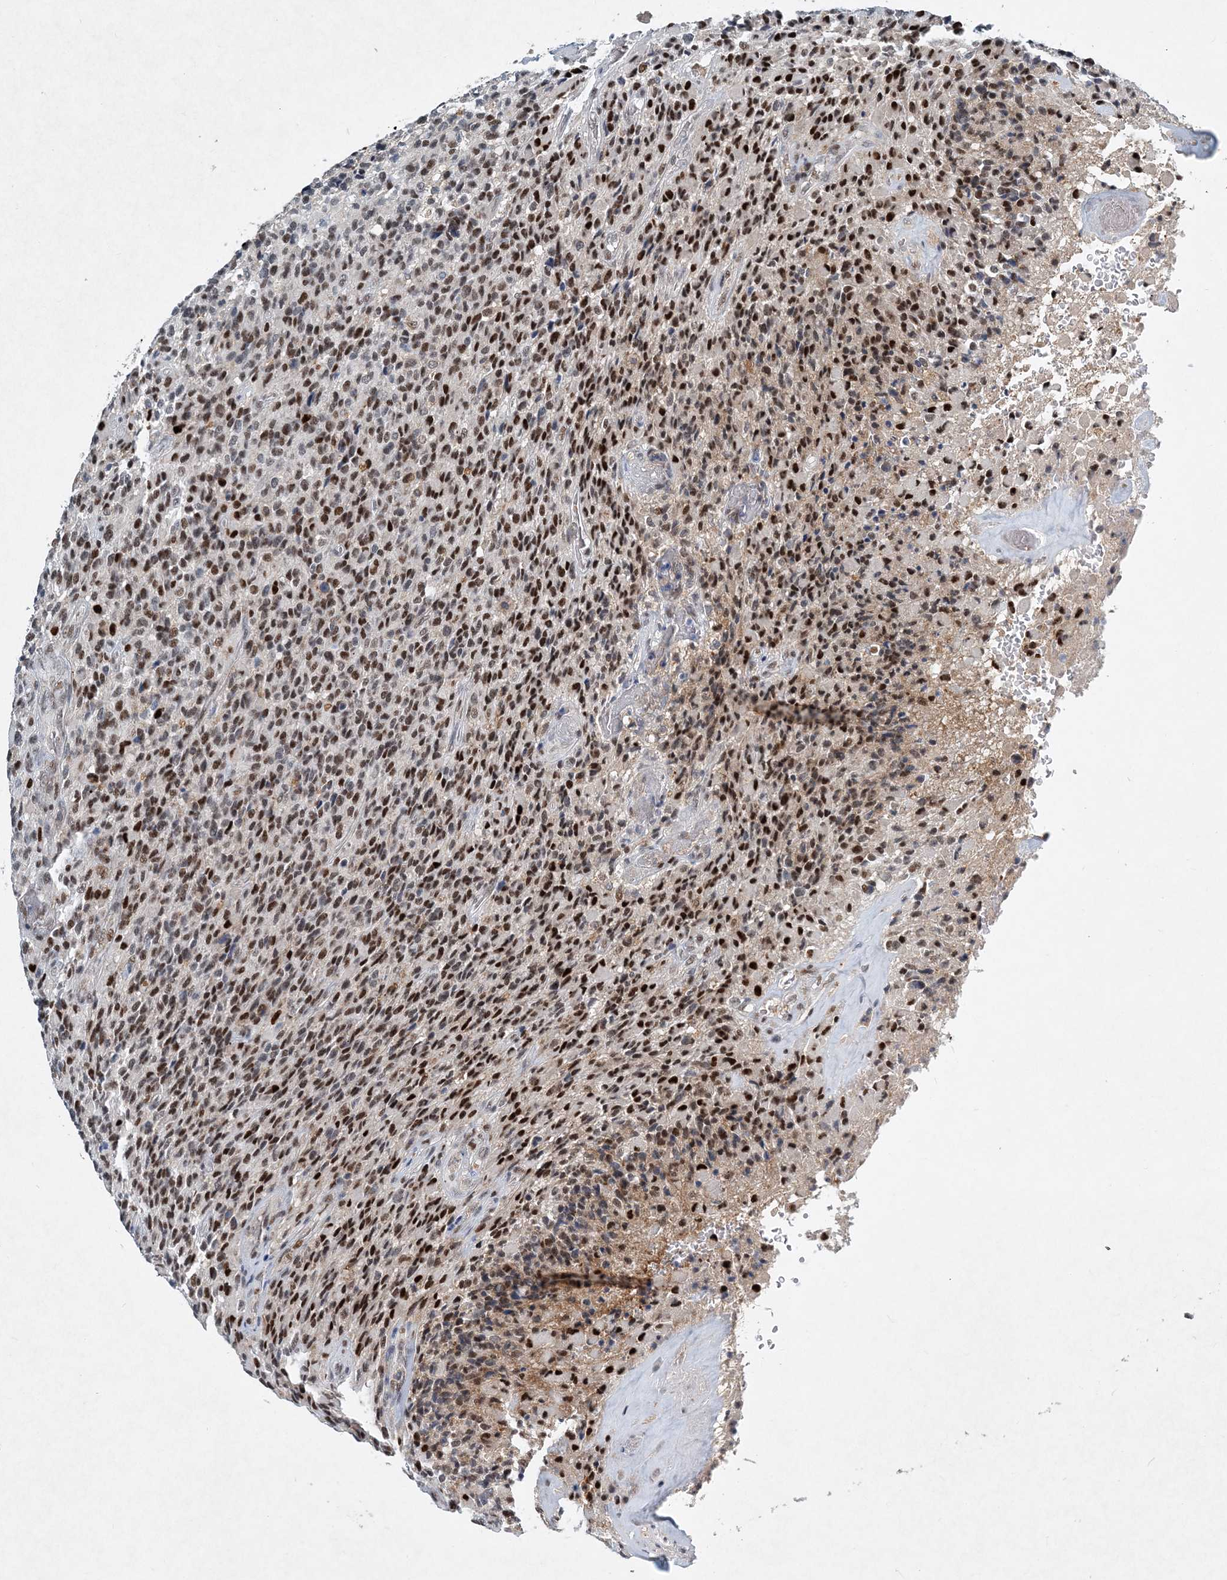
{"staining": {"intensity": "moderate", "quantity": ">75%", "location": "nuclear"}, "tissue": "glioma", "cell_type": "Tumor cells", "image_type": "cancer", "snomed": [{"axis": "morphology", "description": "Glioma, malignant, High grade"}, {"axis": "topography", "description": "Brain"}], "caption": "Brown immunohistochemical staining in human malignant high-grade glioma reveals moderate nuclear positivity in about >75% of tumor cells.", "gene": "KPNA4", "patient": {"sex": "male", "age": 71}}